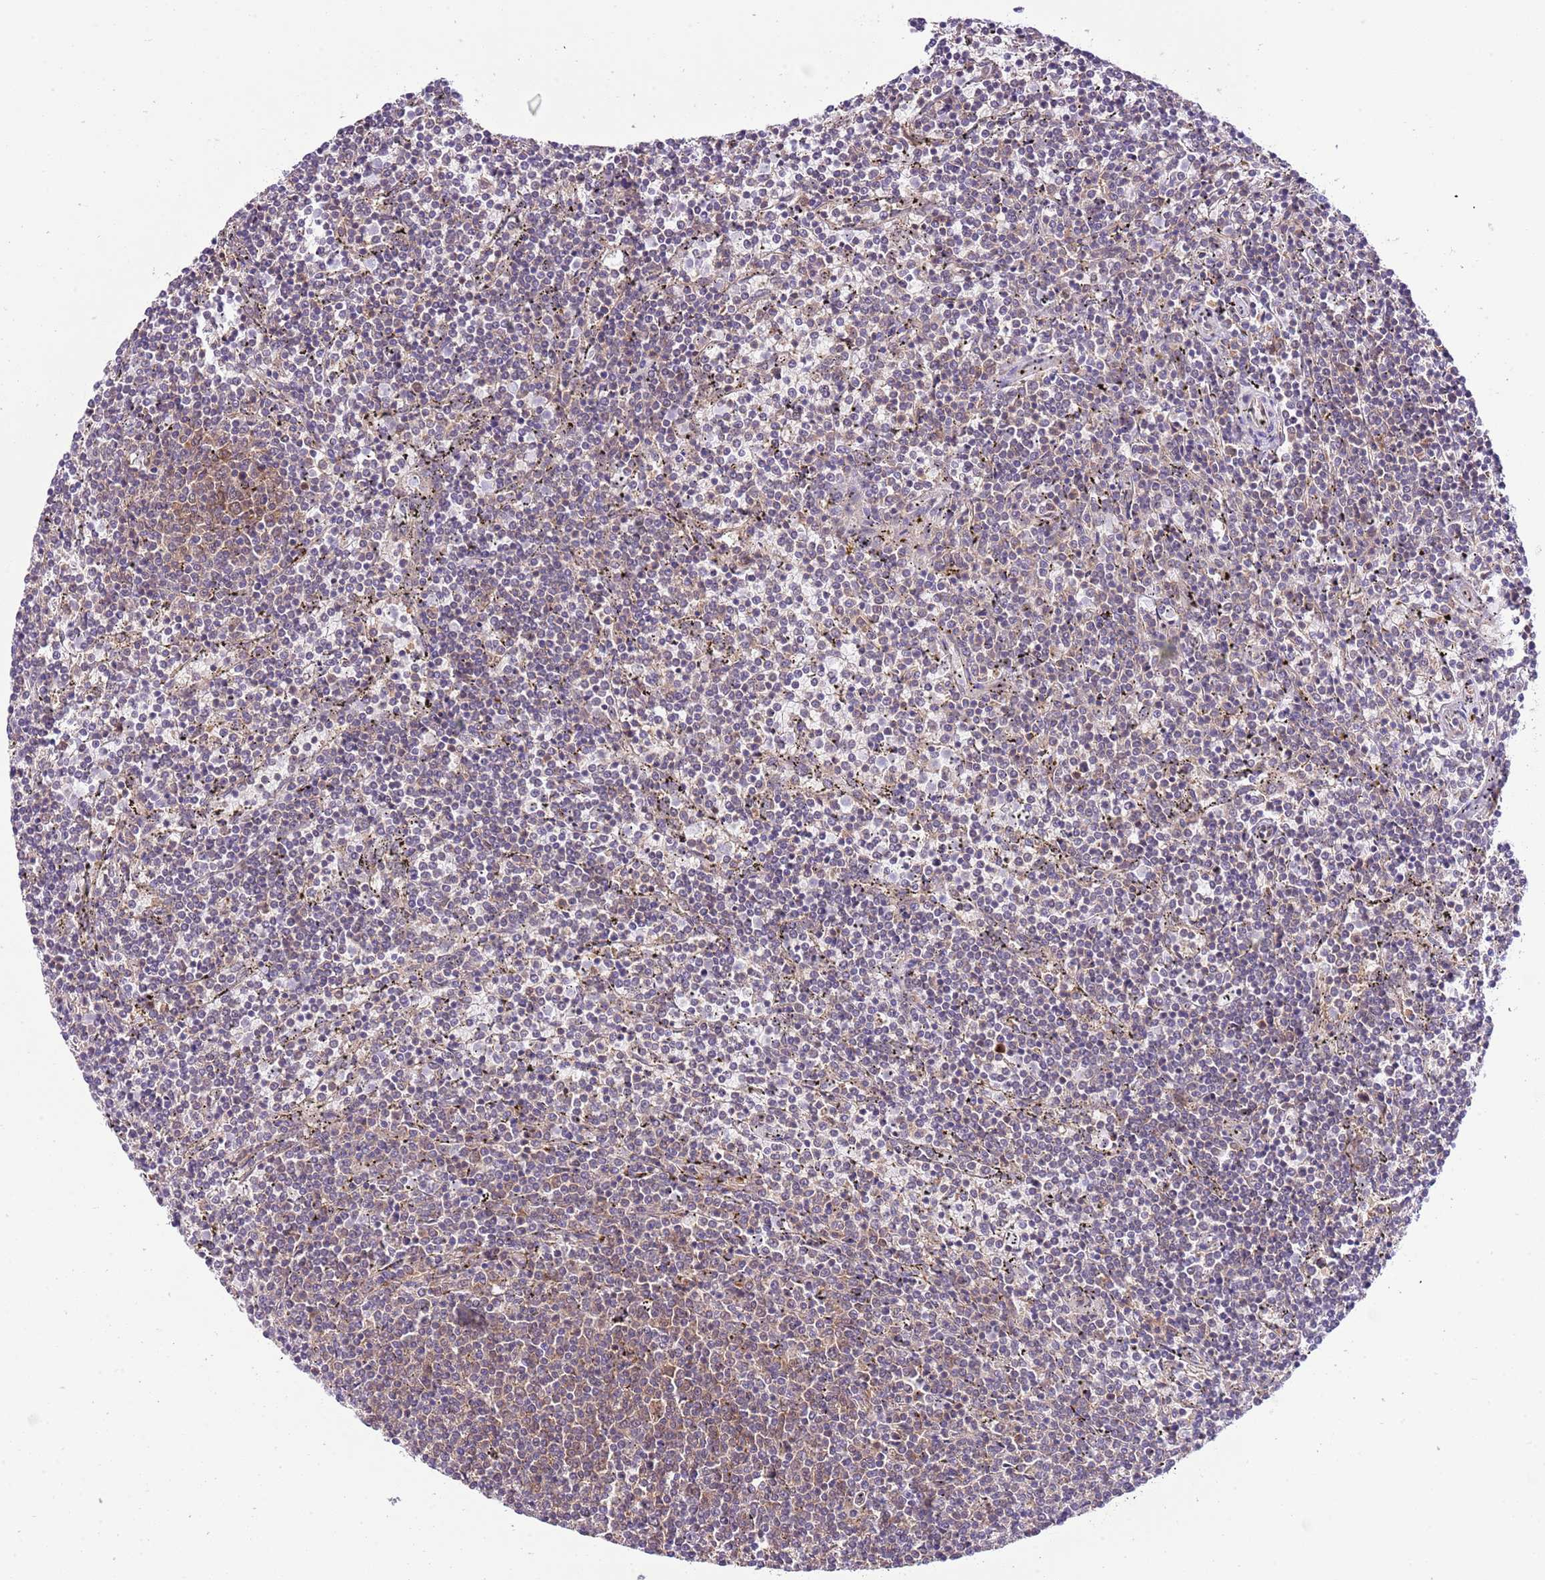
{"staining": {"intensity": "weak", "quantity": "<25%", "location": "cytoplasmic/membranous"}, "tissue": "lymphoma", "cell_type": "Tumor cells", "image_type": "cancer", "snomed": [{"axis": "morphology", "description": "Malignant lymphoma, non-Hodgkin's type, Low grade"}, {"axis": "topography", "description": "Spleen"}], "caption": "Tumor cells show no significant protein expression in malignant lymphoma, non-Hodgkin's type (low-grade).", "gene": "DONSON", "patient": {"sex": "female", "age": 50}}